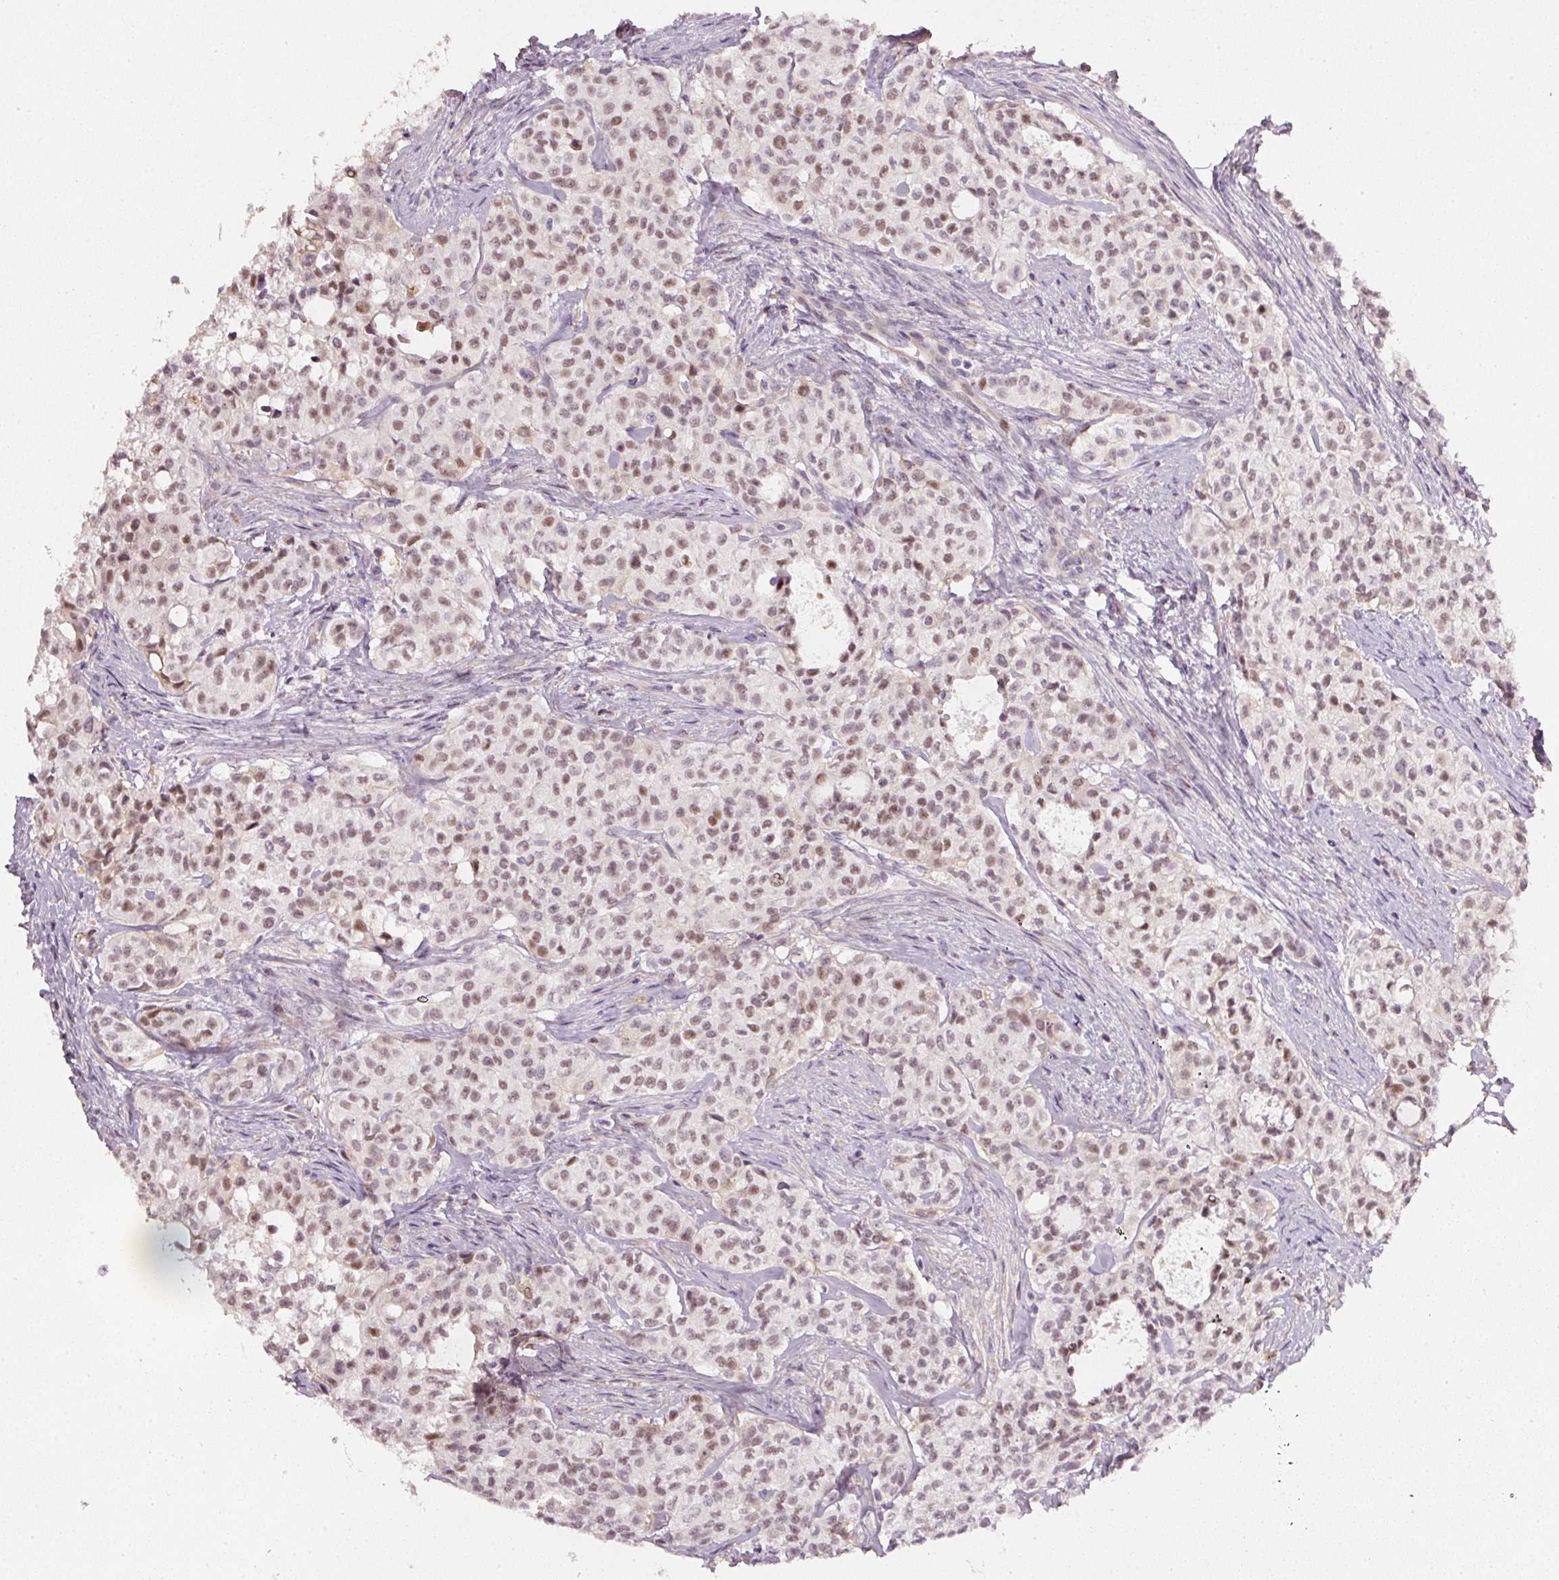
{"staining": {"intensity": "moderate", "quantity": ">75%", "location": "nuclear"}, "tissue": "head and neck cancer", "cell_type": "Tumor cells", "image_type": "cancer", "snomed": [{"axis": "morphology", "description": "Adenocarcinoma, NOS"}, {"axis": "topography", "description": "Head-Neck"}], "caption": "Immunohistochemical staining of head and neck adenocarcinoma reveals moderate nuclear protein expression in approximately >75% of tumor cells.", "gene": "TOGARAM1", "patient": {"sex": "male", "age": 81}}